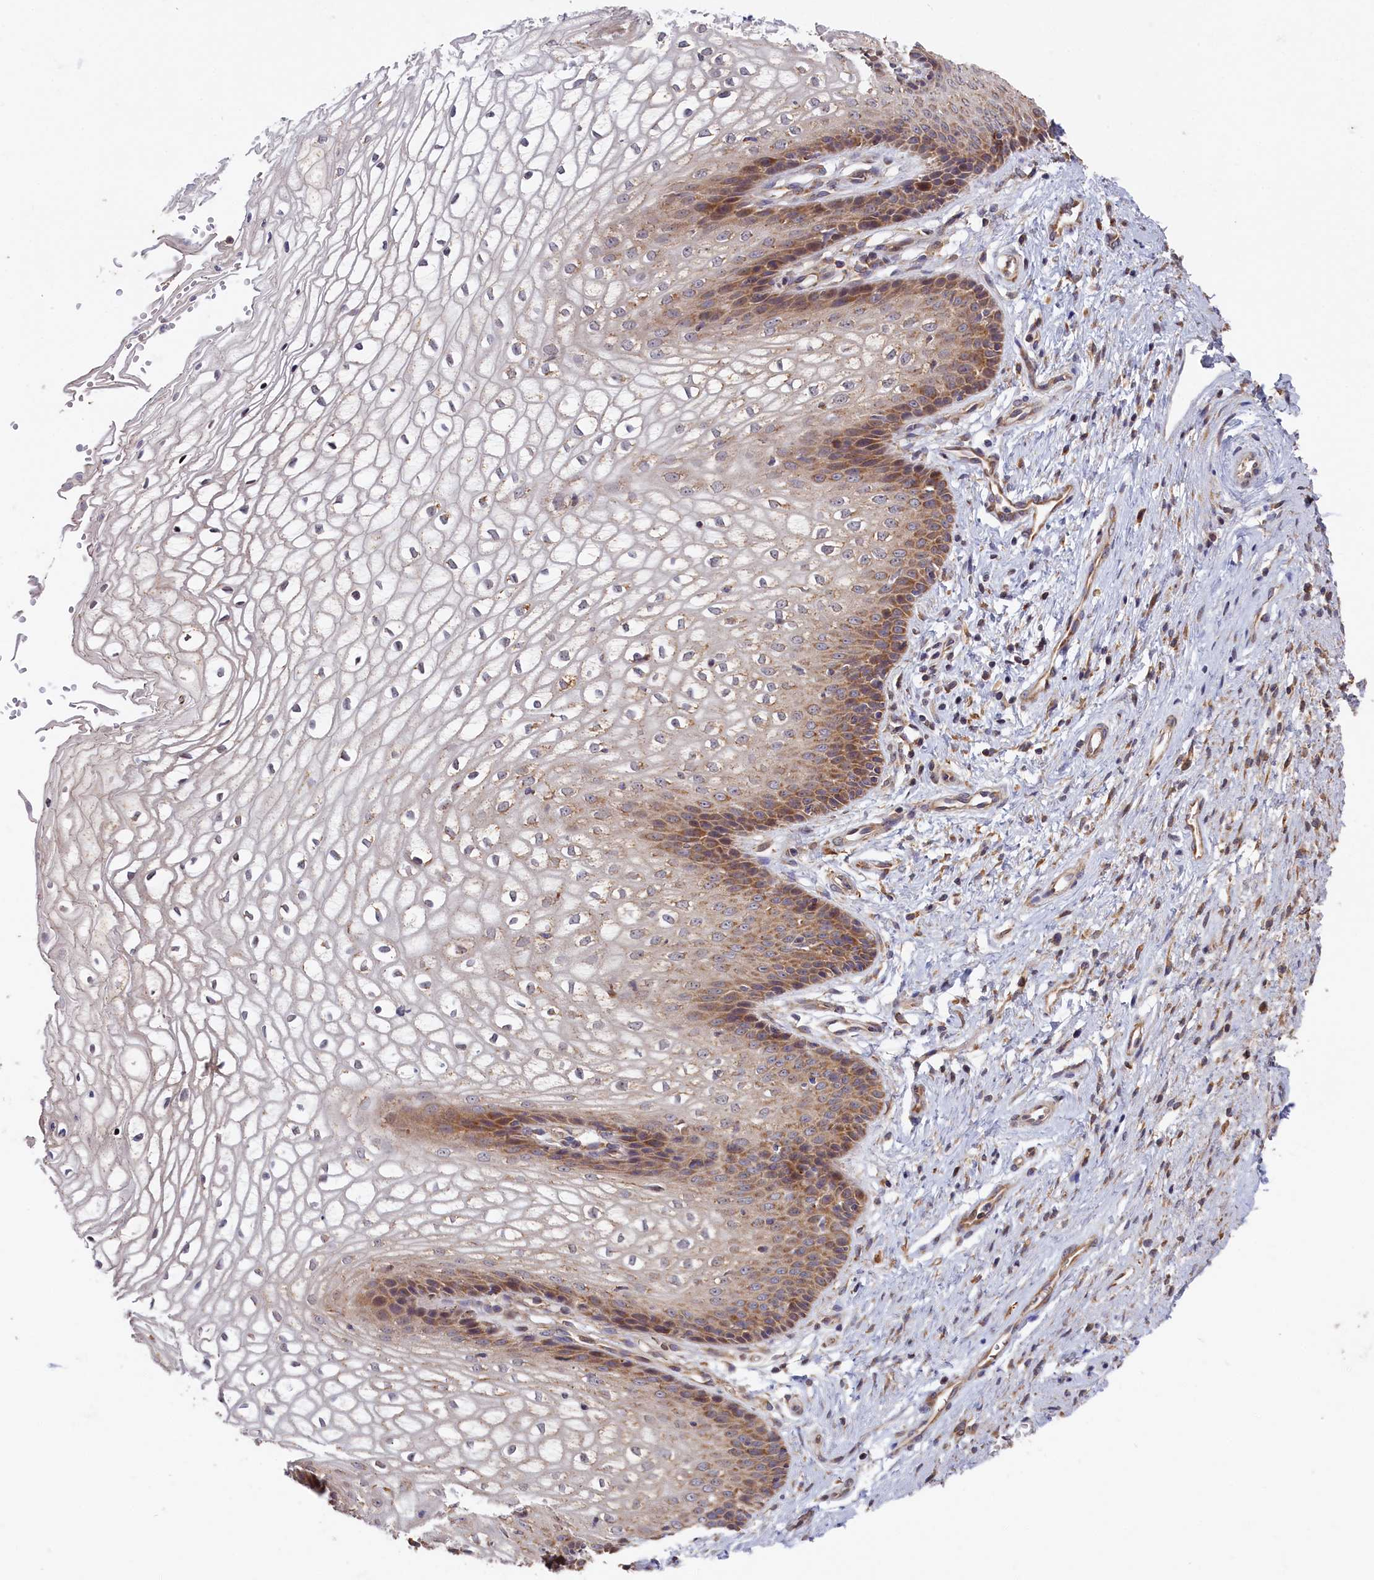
{"staining": {"intensity": "moderate", "quantity": "<25%", "location": "cytoplasmic/membranous"}, "tissue": "vagina", "cell_type": "Squamous epithelial cells", "image_type": "normal", "snomed": [{"axis": "morphology", "description": "Normal tissue, NOS"}, {"axis": "topography", "description": "Vagina"}], "caption": "About <25% of squamous epithelial cells in unremarkable human vagina reveal moderate cytoplasmic/membranous protein positivity as visualized by brown immunohistochemical staining.", "gene": "CEP44", "patient": {"sex": "female", "age": 34}}